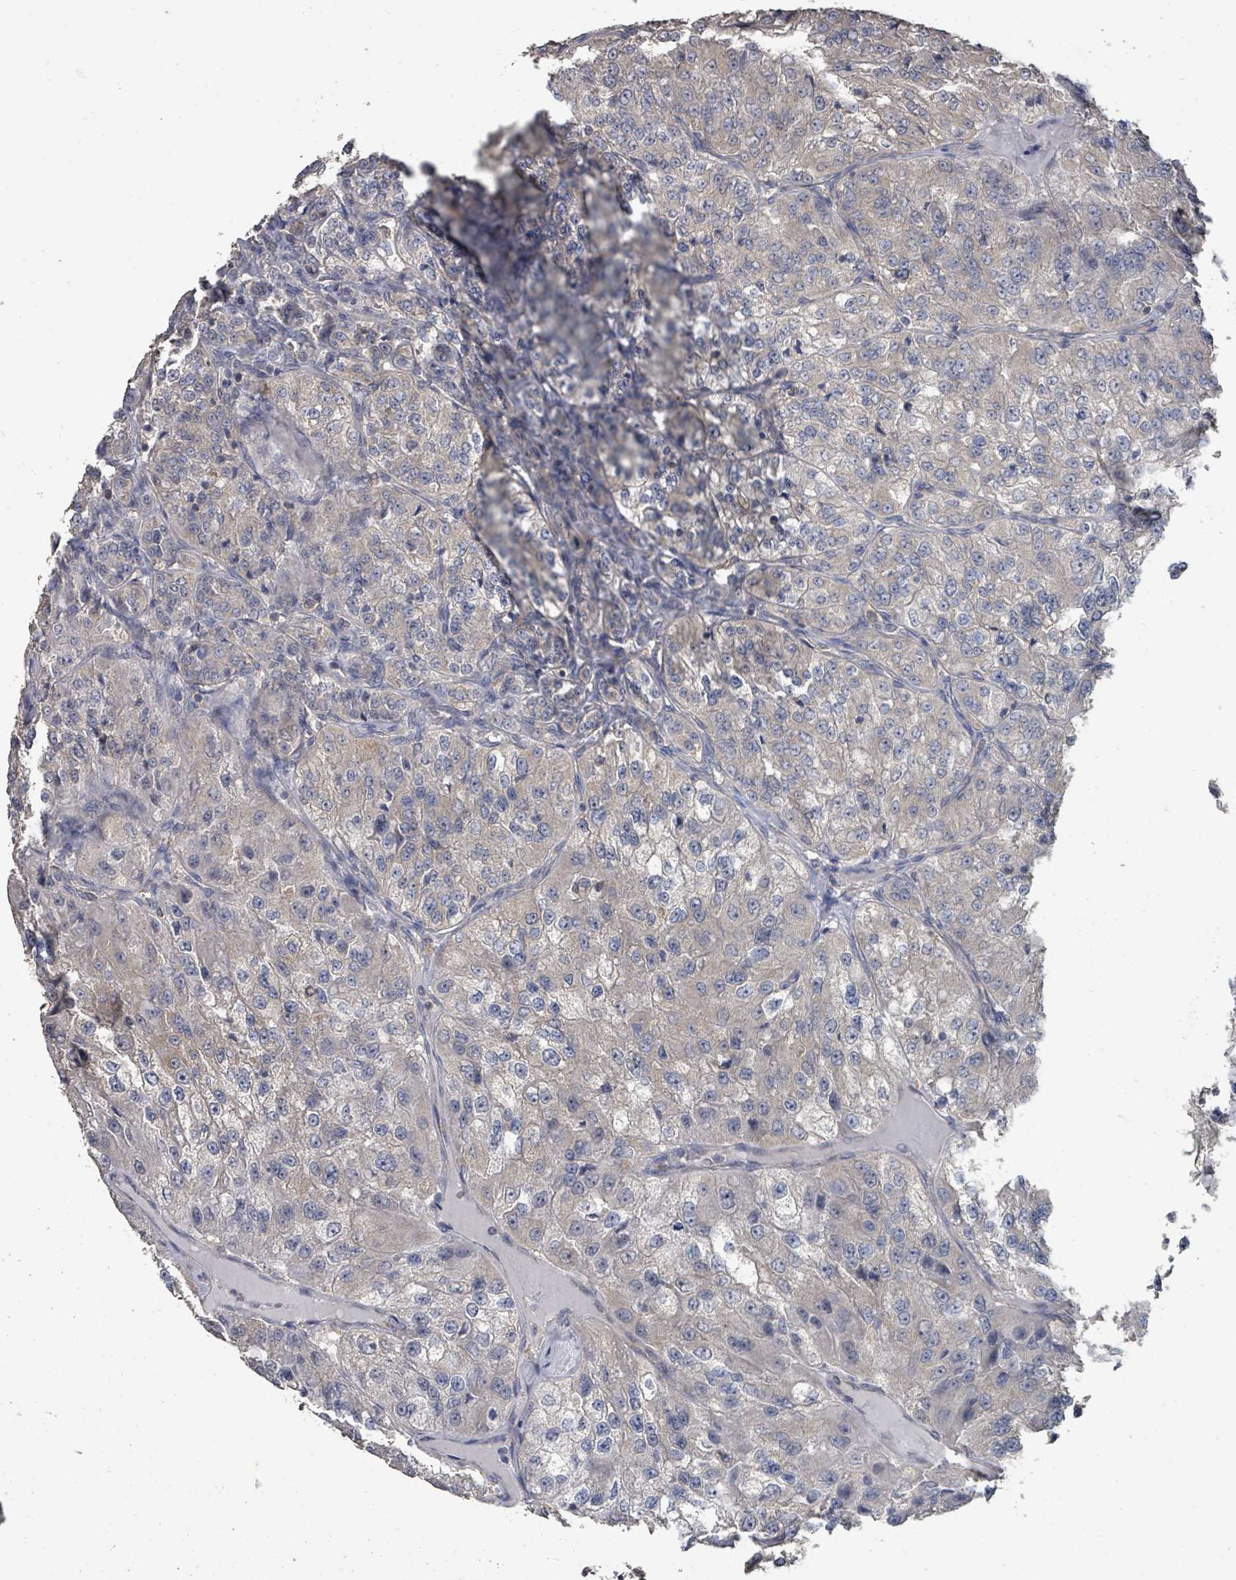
{"staining": {"intensity": "negative", "quantity": "none", "location": "none"}, "tissue": "renal cancer", "cell_type": "Tumor cells", "image_type": "cancer", "snomed": [{"axis": "morphology", "description": "Adenocarcinoma, NOS"}, {"axis": "topography", "description": "Kidney"}], "caption": "A high-resolution histopathology image shows immunohistochemistry (IHC) staining of renal adenocarcinoma, which demonstrates no significant positivity in tumor cells. (DAB (3,3'-diaminobenzidine) immunohistochemistry (IHC), high magnification).", "gene": "SLC9A7", "patient": {"sex": "female", "age": 63}}